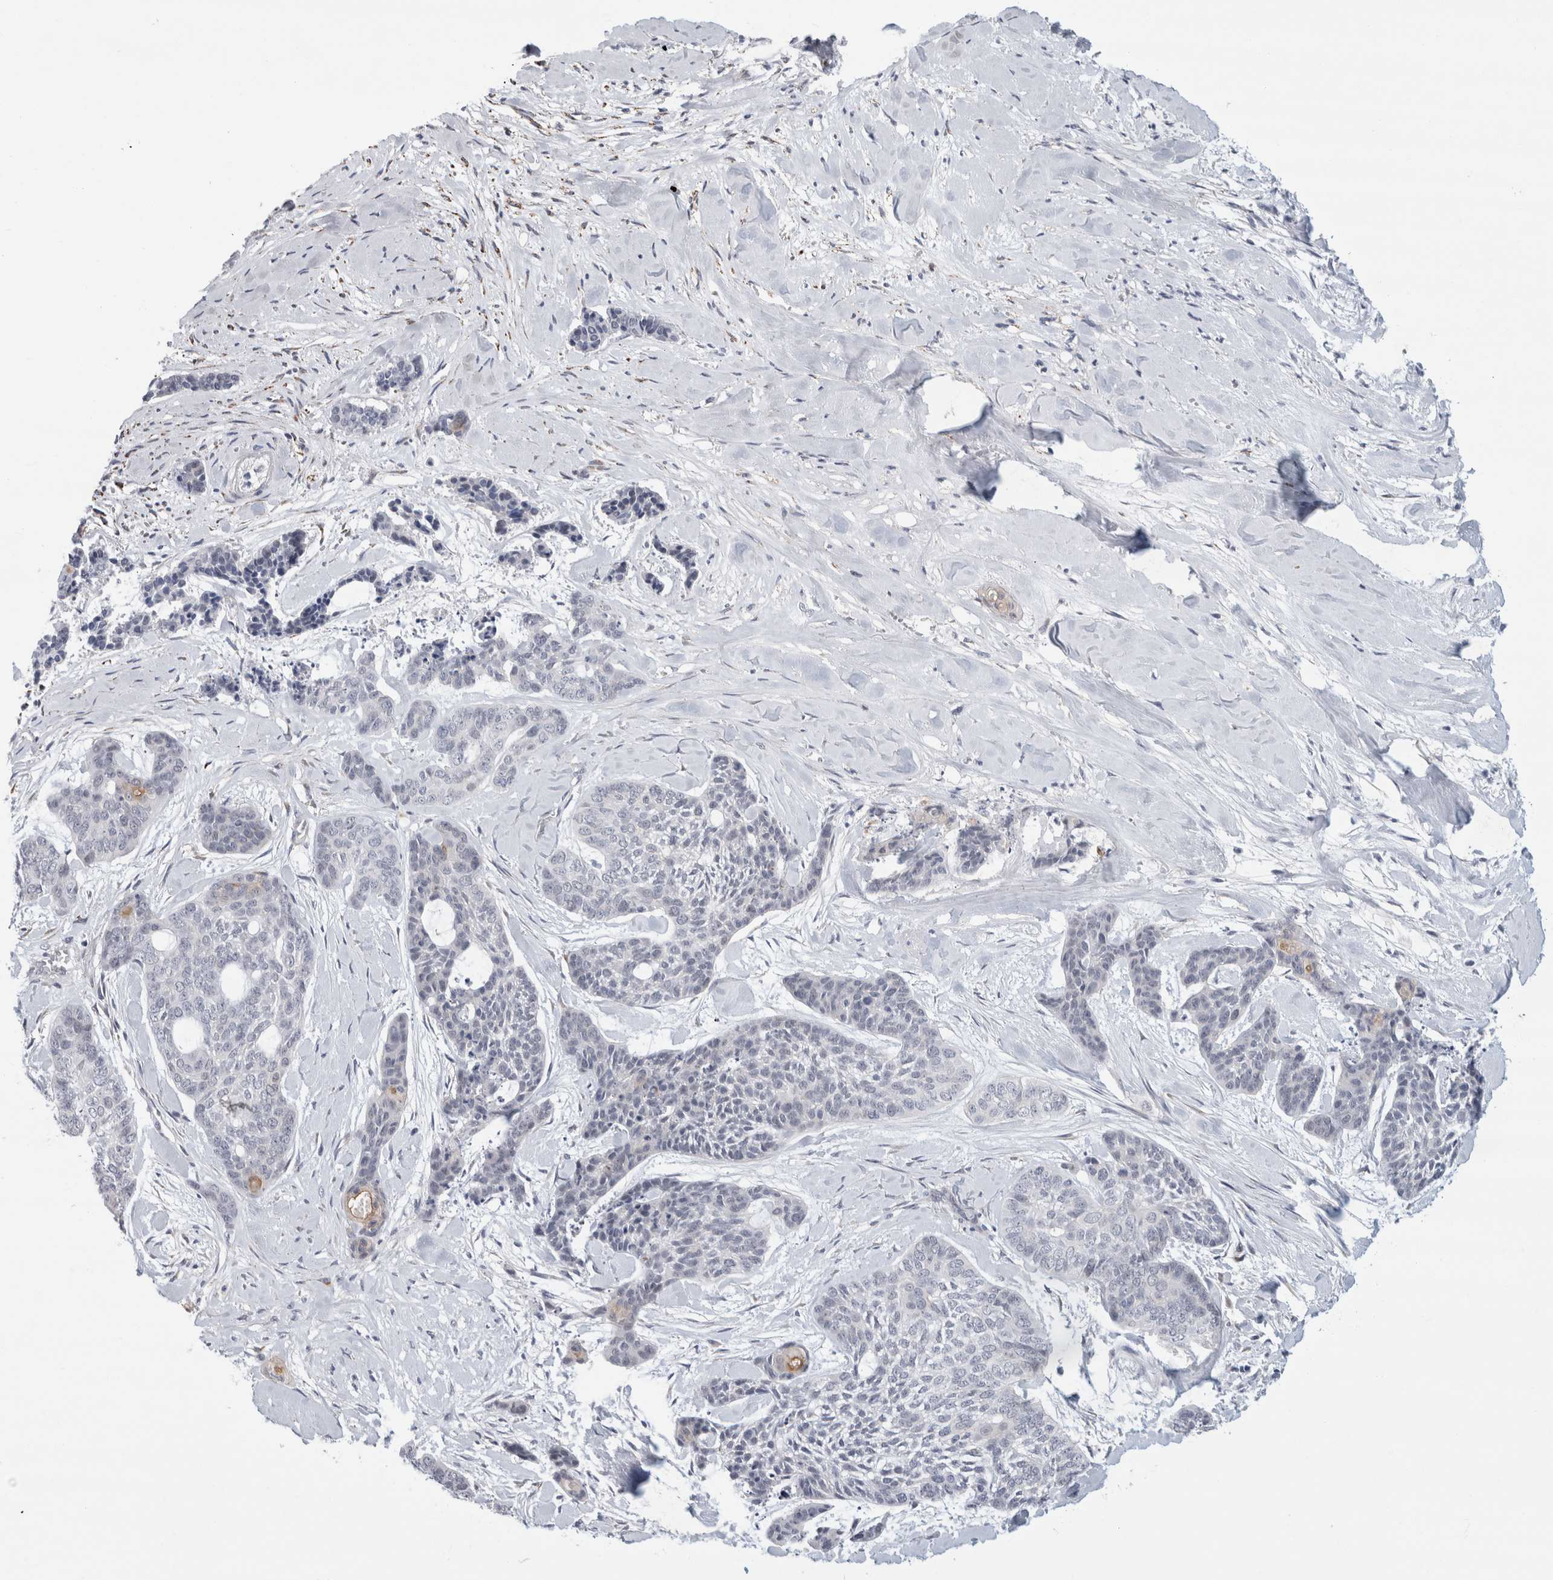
{"staining": {"intensity": "negative", "quantity": "none", "location": "none"}, "tissue": "skin cancer", "cell_type": "Tumor cells", "image_type": "cancer", "snomed": [{"axis": "morphology", "description": "Basal cell carcinoma"}, {"axis": "topography", "description": "Skin"}], "caption": "Tumor cells show no significant protein staining in skin cancer.", "gene": "NIPA1", "patient": {"sex": "female", "age": 64}}